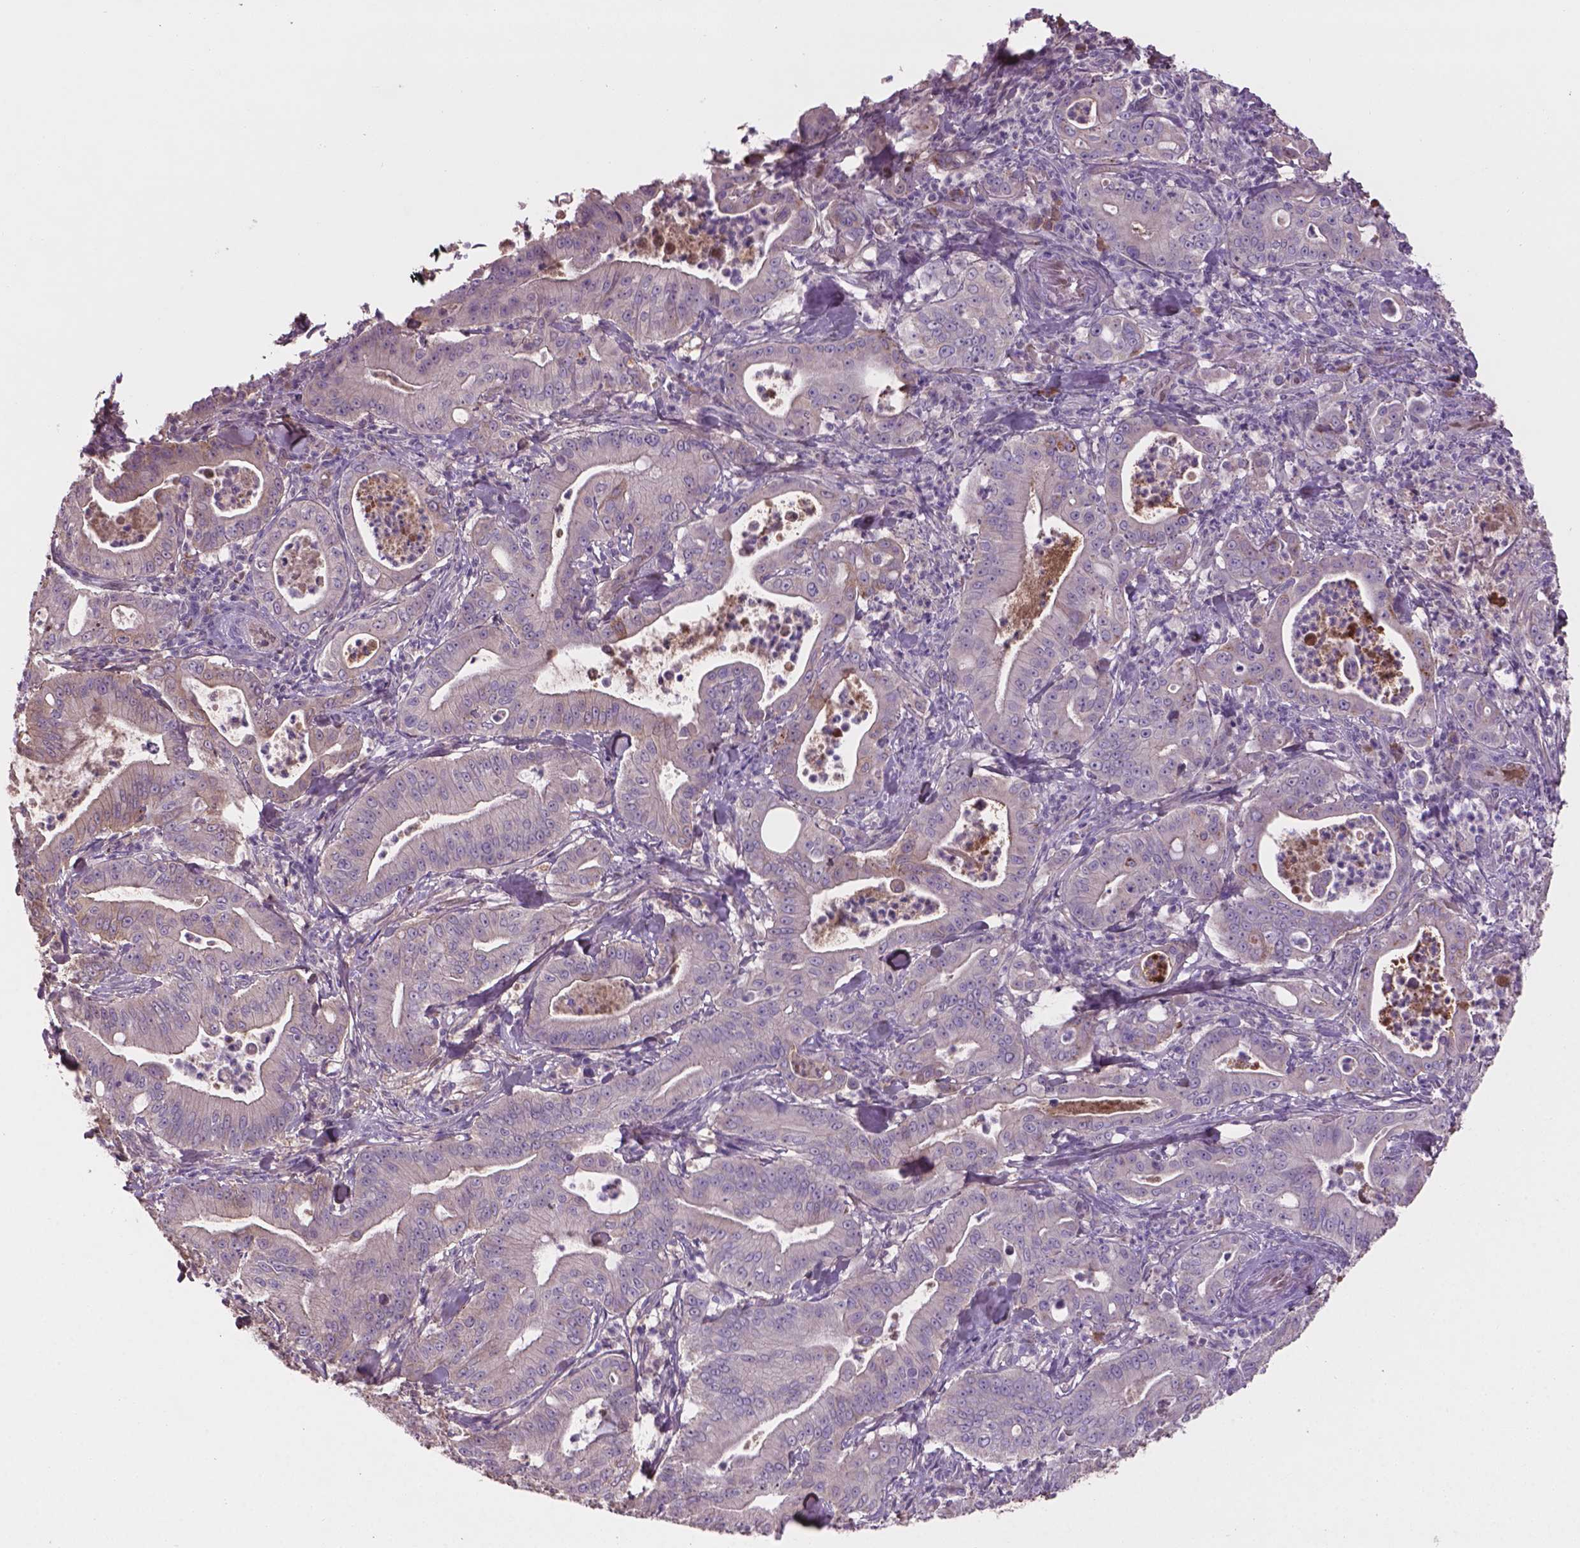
{"staining": {"intensity": "negative", "quantity": "none", "location": "none"}, "tissue": "pancreatic cancer", "cell_type": "Tumor cells", "image_type": "cancer", "snomed": [{"axis": "morphology", "description": "Adenocarcinoma, NOS"}, {"axis": "topography", "description": "Pancreas"}], "caption": "Immunohistochemistry of pancreatic cancer (adenocarcinoma) shows no staining in tumor cells.", "gene": "SOX17", "patient": {"sex": "male", "age": 71}}